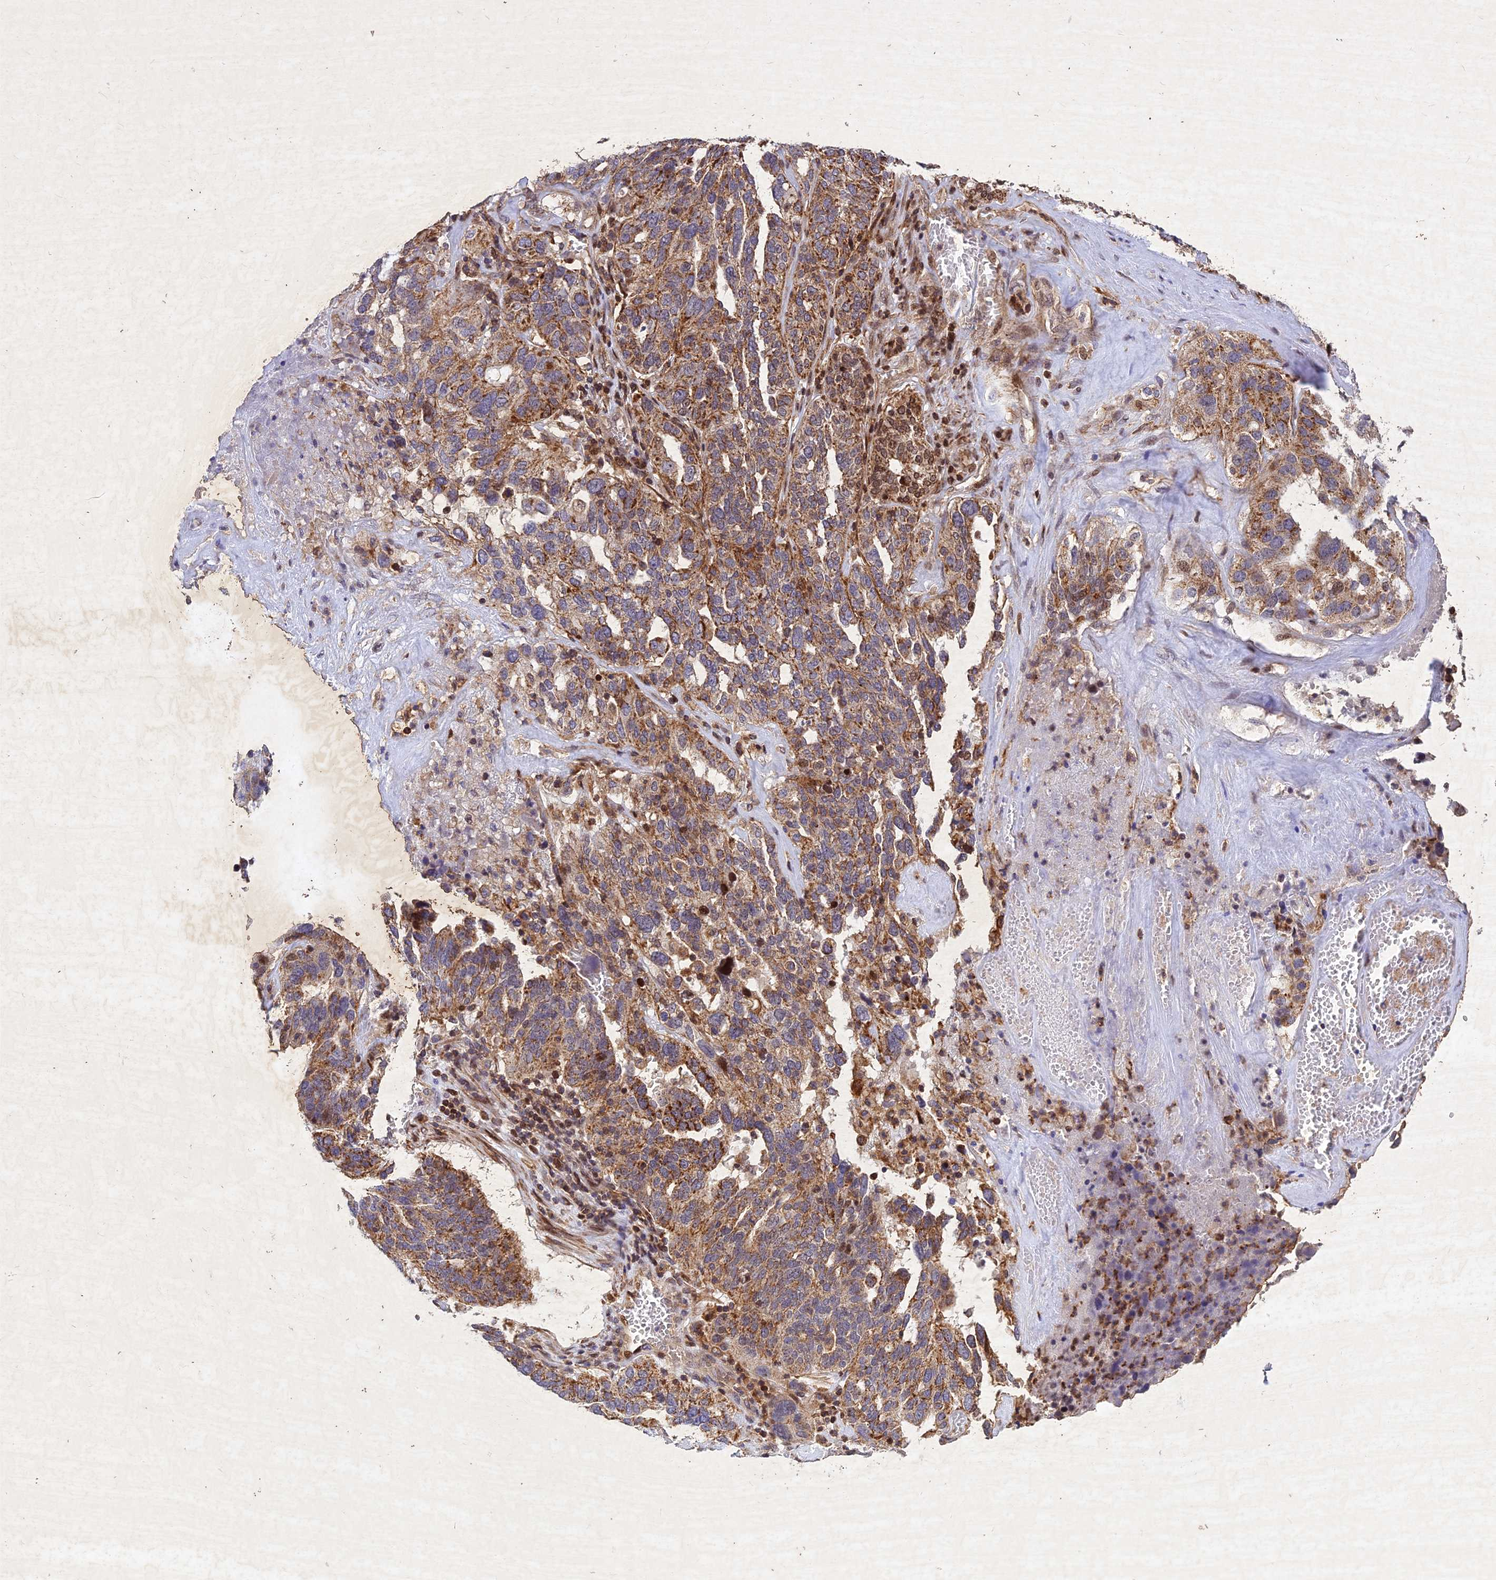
{"staining": {"intensity": "moderate", "quantity": ">75%", "location": "cytoplasmic/membranous"}, "tissue": "ovarian cancer", "cell_type": "Tumor cells", "image_type": "cancer", "snomed": [{"axis": "morphology", "description": "Cystadenocarcinoma, serous, NOS"}, {"axis": "topography", "description": "Ovary"}], "caption": "This photomicrograph shows IHC staining of human ovarian serous cystadenocarcinoma, with medium moderate cytoplasmic/membranous expression in approximately >75% of tumor cells.", "gene": "RELCH", "patient": {"sex": "female", "age": 59}}